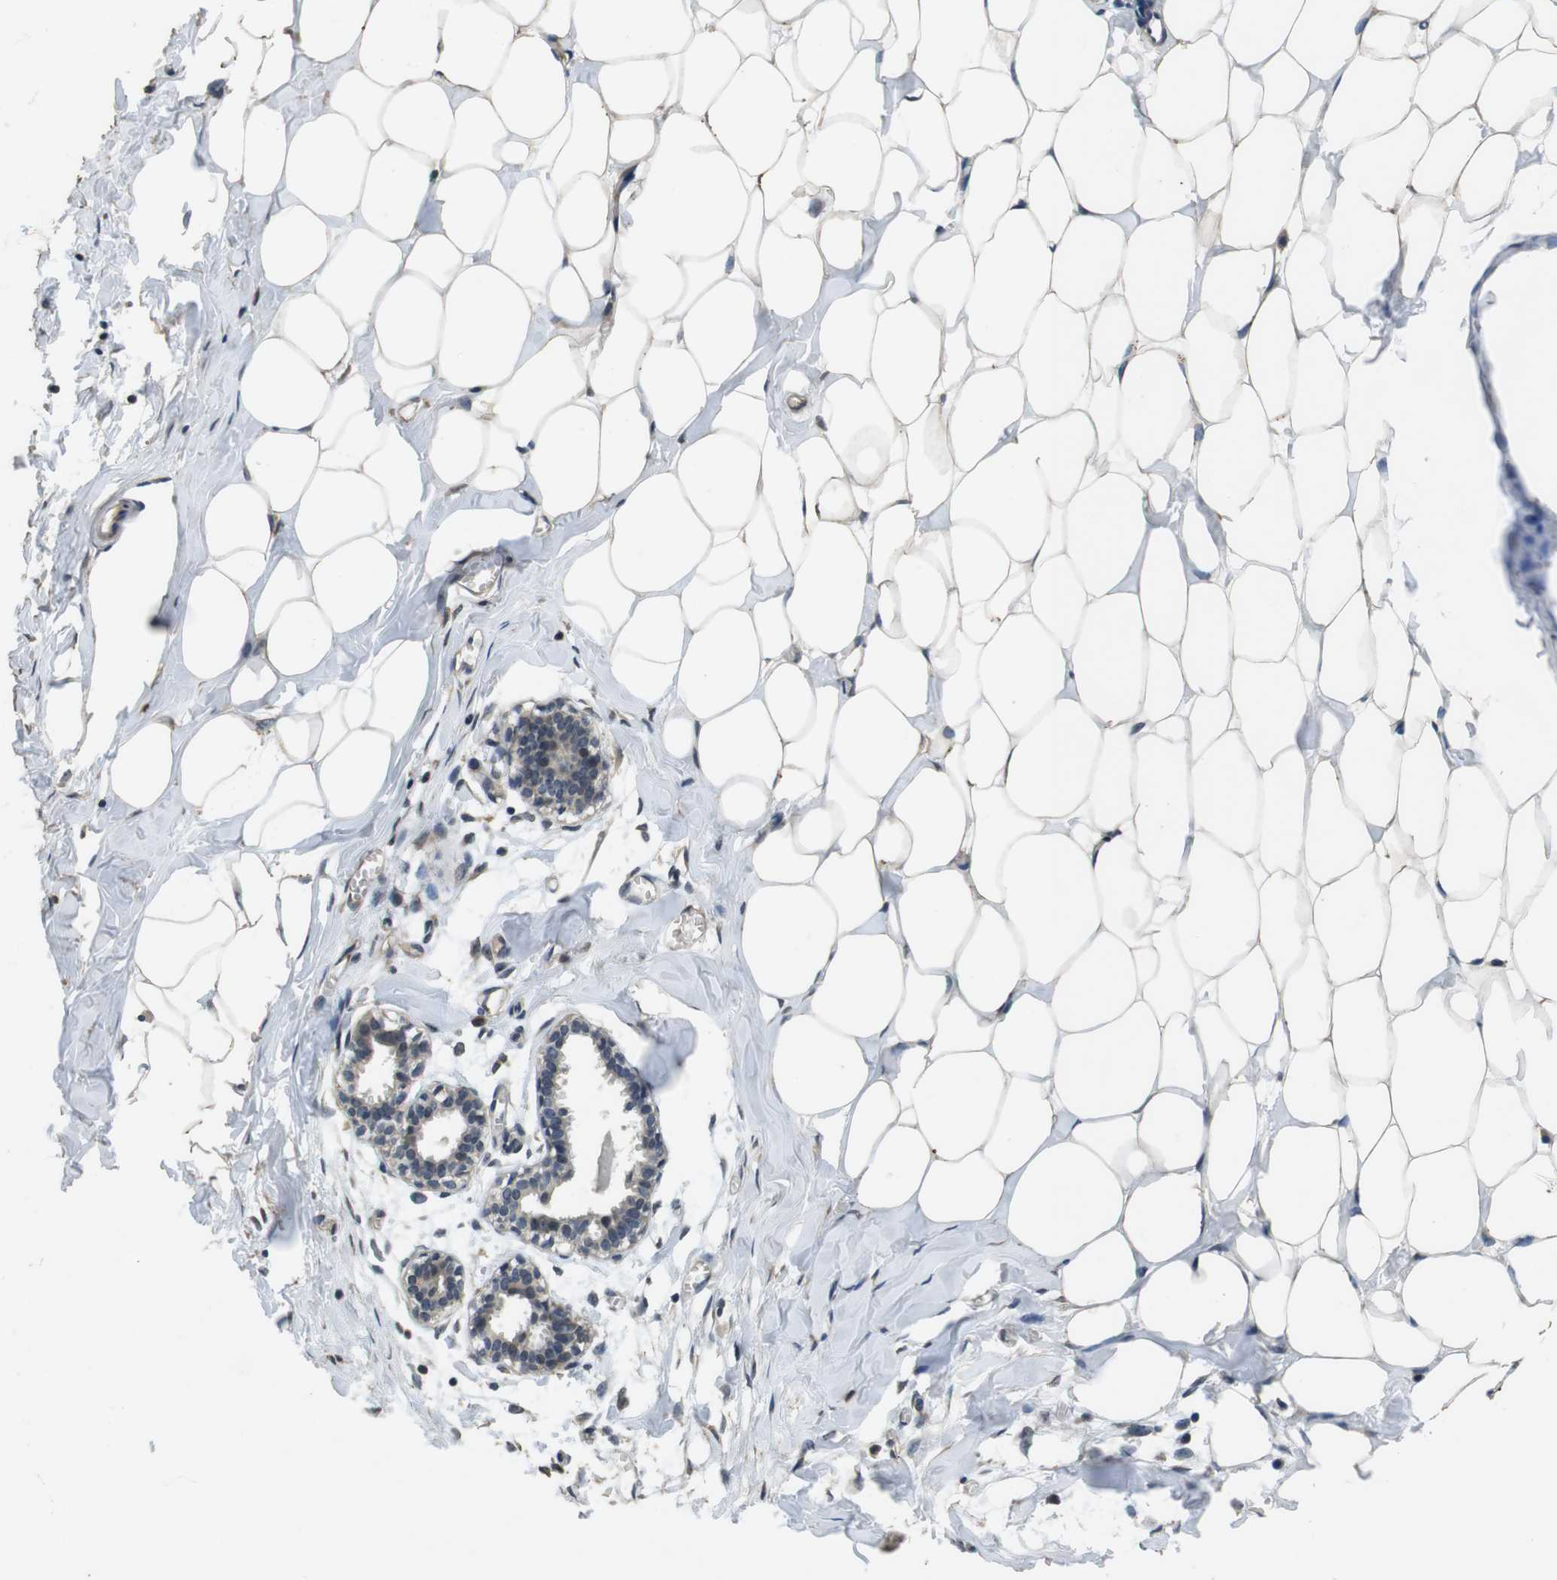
{"staining": {"intensity": "weak", "quantity": ">75%", "location": "cytoplasmic/membranous"}, "tissue": "breast", "cell_type": "Adipocytes", "image_type": "normal", "snomed": [{"axis": "morphology", "description": "Normal tissue, NOS"}, {"axis": "topography", "description": "Breast"}], "caption": "IHC micrograph of unremarkable breast stained for a protein (brown), which shows low levels of weak cytoplasmic/membranous positivity in about >75% of adipocytes.", "gene": "FZD10", "patient": {"sex": "female", "age": 27}}